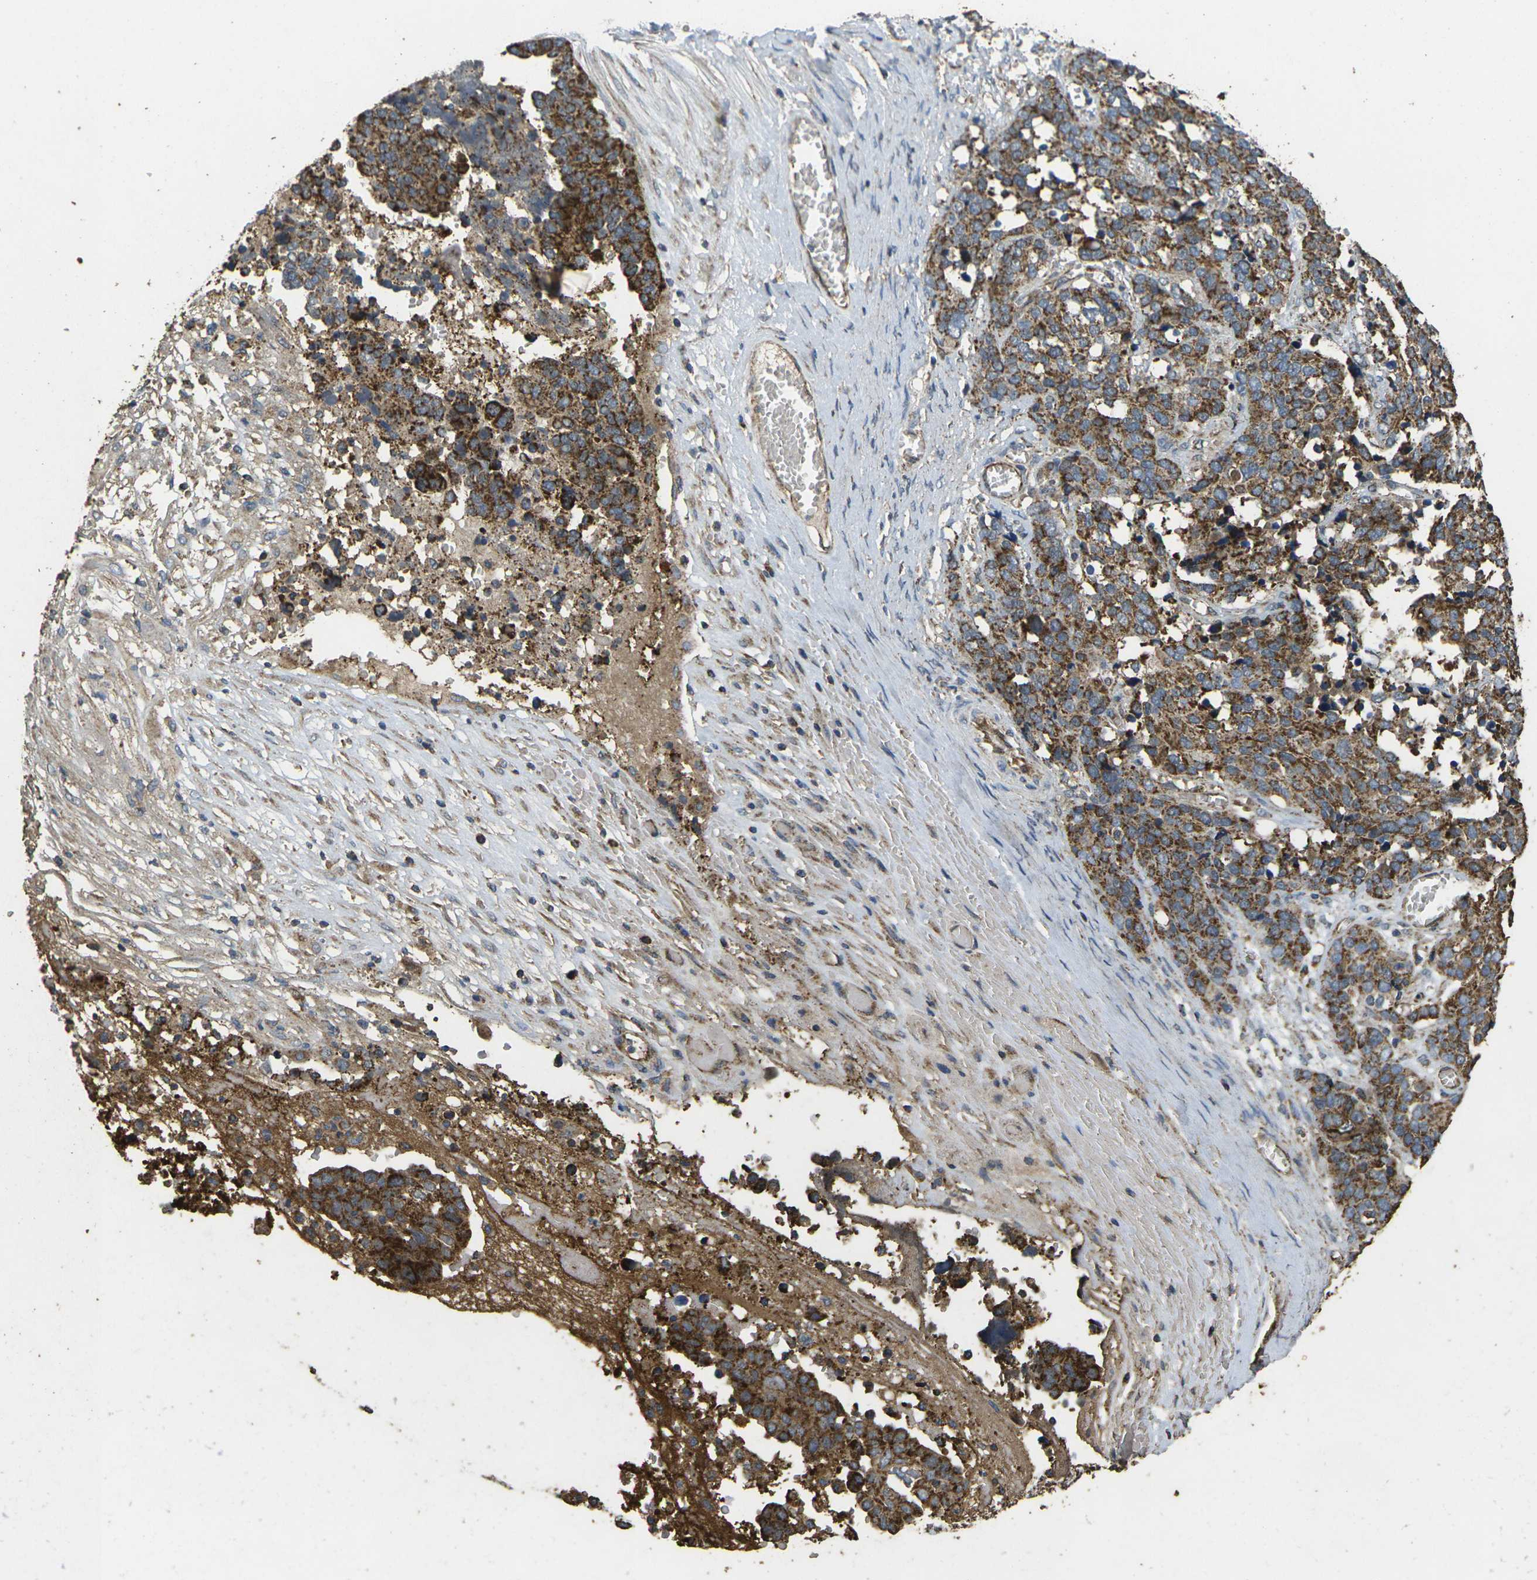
{"staining": {"intensity": "moderate", "quantity": ">75%", "location": "cytoplasmic/membranous"}, "tissue": "ovarian cancer", "cell_type": "Tumor cells", "image_type": "cancer", "snomed": [{"axis": "morphology", "description": "Cystadenocarcinoma, serous, NOS"}, {"axis": "topography", "description": "Ovary"}], "caption": "This is an image of IHC staining of ovarian cancer, which shows moderate staining in the cytoplasmic/membranous of tumor cells.", "gene": "MAPK11", "patient": {"sex": "female", "age": 44}}